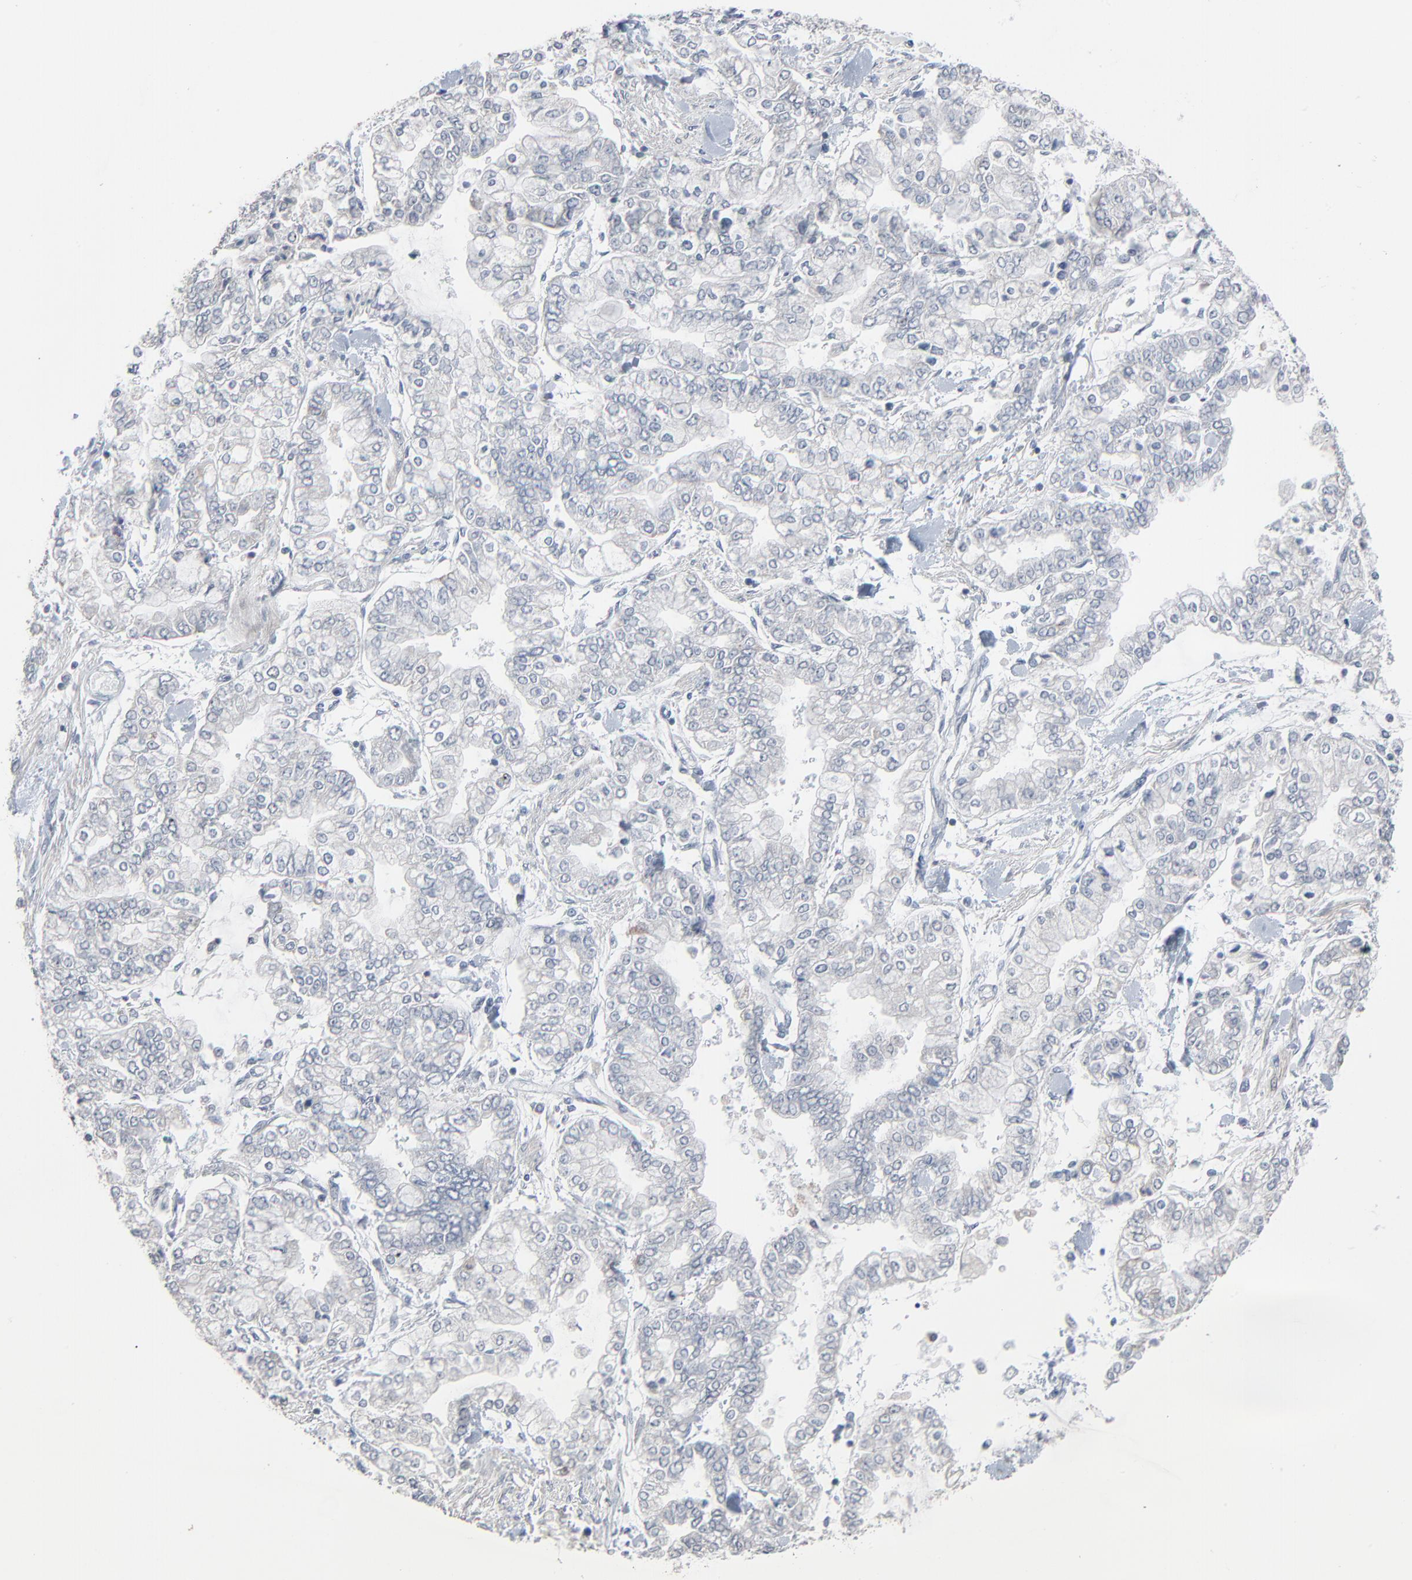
{"staining": {"intensity": "negative", "quantity": "none", "location": "none"}, "tissue": "stomach cancer", "cell_type": "Tumor cells", "image_type": "cancer", "snomed": [{"axis": "morphology", "description": "Normal tissue, NOS"}, {"axis": "morphology", "description": "Adenocarcinoma, NOS"}, {"axis": "topography", "description": "Stomach, upper"}, {"axis": "topography", "description": "Stomach"}], "caption": "Tumor cells show no significant protein positivity in adenocarcinoma (stomach). (DAB (3,3'-diaminobenzidine) immunohistochemistry, high magnification).", "gene": "SAGE1", "patient": {"sex": "male", "age": 76}}